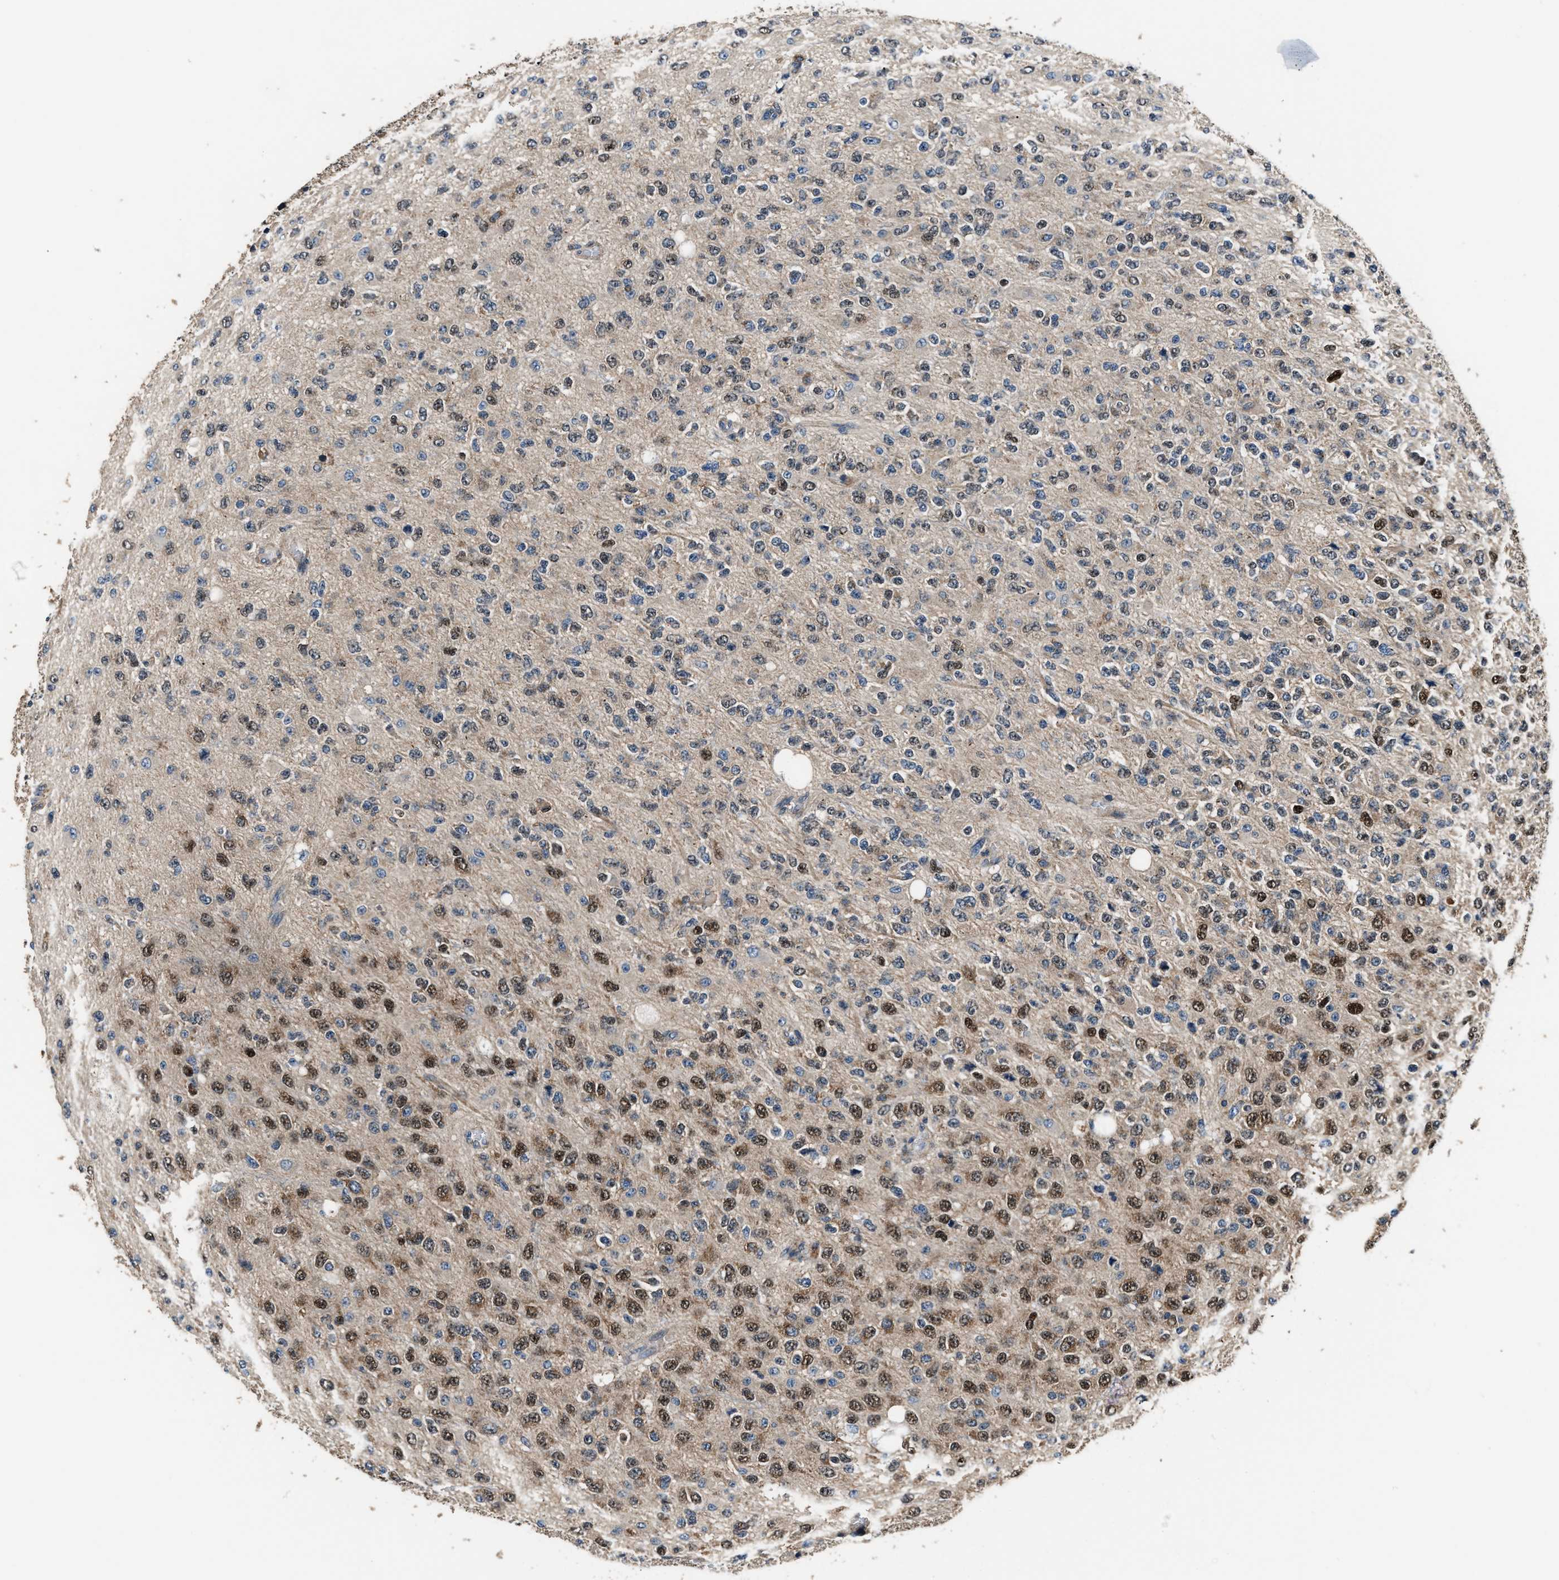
{"staining": {"intensity": "moderate", "quantity": ">75%", "location": "nuclear"}, "tissue": "glioma", "cell_type": "Tumor cells", "image_type": "cancer", "snomed": [{"axis": "morphology", "description": "Glioma, malignant, High grade"}, {"axis": "topography", "description": "pancreas cauda"}], "caption": "High-power microscopy captured an IHC photomicrograph of glioma, revealing moderate nuclear staining in about >75% of tumor cells.", "gene": "IMPDH2", "patient": {"sex": "male", "age": 60}}